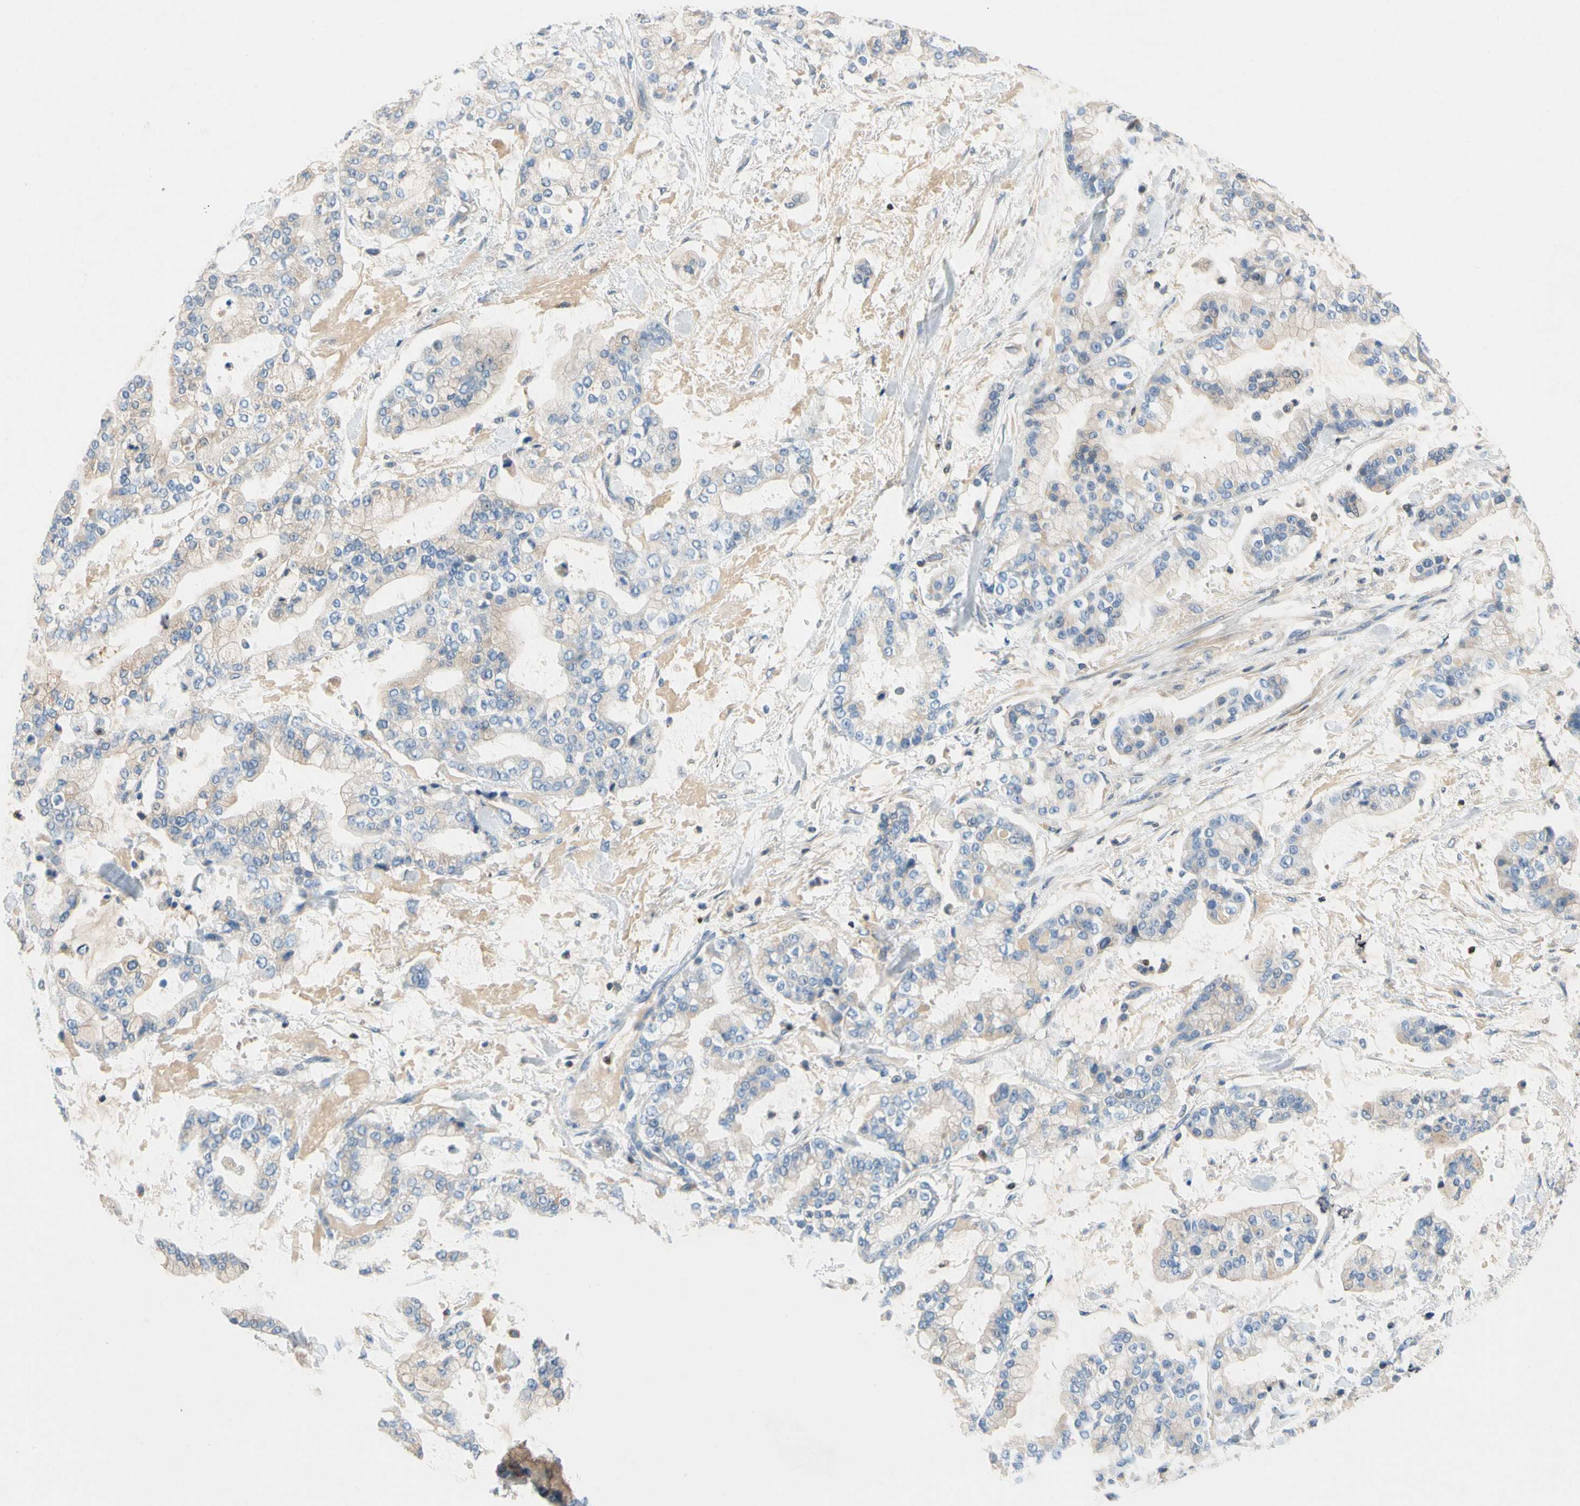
{"staining": {"intensity": "weak", "quantity": "<25%", "location": "cytoplasmic/membranous"}, "tissue": "stomach cancer", "cell_type": "Tumor cells", "image_type": "cancer", "snomed": [{"axis": "morphology", "description": "Normal tissue, NOS"}, {"axis": "morphology", "description": "Adenocarcinoma, NOS"}, {"axis": "topography", "description": "Stomach, upper"}, {"axis": "topography", "description": "Stomach"}], "caption": "The IHC photomicrograph has no significant expression in tumor cells of stomach adenocarcinoma tissue.", "gene": "SP140", "patient": {"sex": "male", "age": 76}}